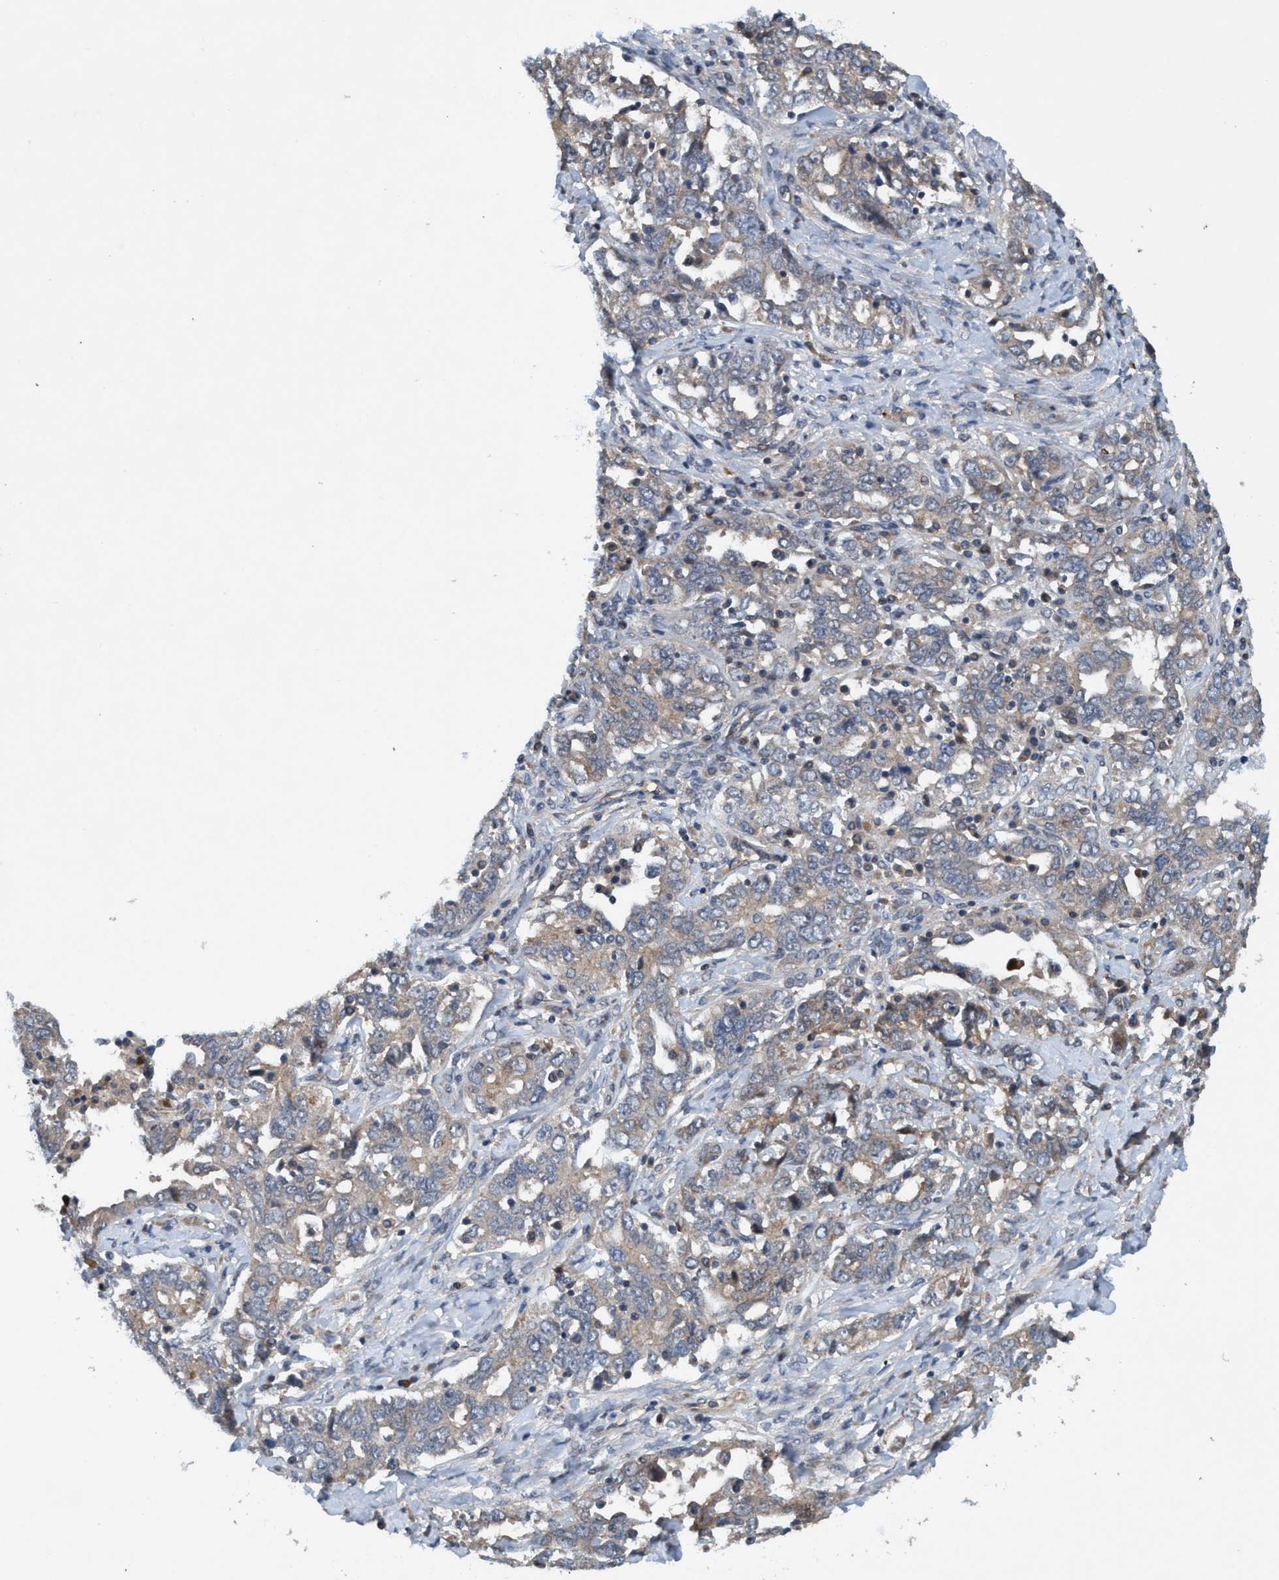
{"staining": {"intensity": "weak", "quantity": "<25%", "location": "cytoplasmic/membranous"}, "tissue": "ovarian cancer", "cell_type": "Tumor cells", "image_type": "cancer", "snomed": [{"axis": "morphology", "description": "Cystadenocarcinoma, mucinous, NOS"}, {"axis": "topography", "description": "Ovary"}], "caption": "The IHC histopathology image has no significant expression in tumor cells of ovarian mucinous cystadenocarcinoma tissue. Nuclei are stained in blue.", "gene": "TRIM65", "patient": {"sex": "female", "age": 73}}